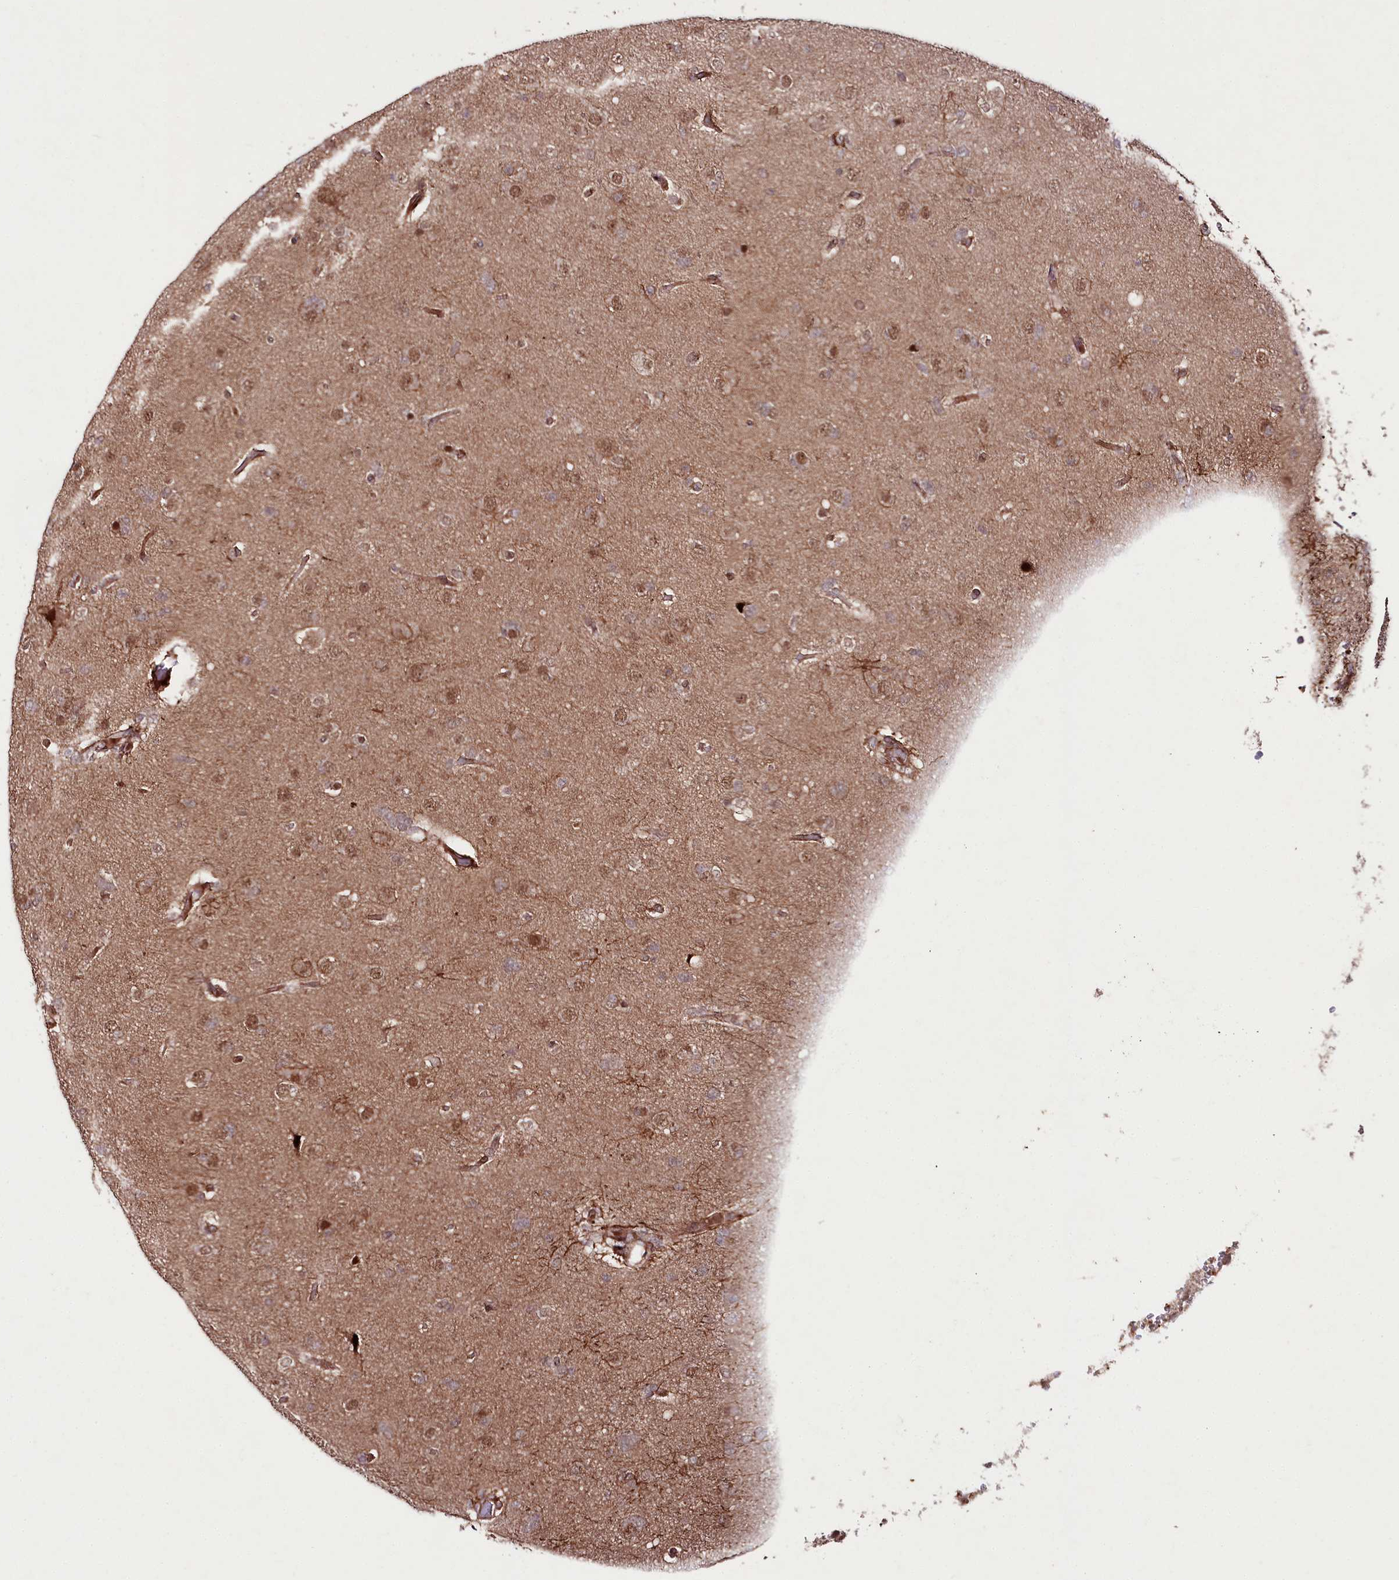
{"staining": {"intensity": "moderate", "quantity": "25%-75%", "location": "cytoplasmic/membranous,nuclear"}, "tissue": "glioma", "cell_type": "Tumor cells", "image_type": "cancer", "snomed": [{"axis": "morphology", "description": "Glioma, malignant, High grade"}, {"axis": "topography", "description": "Brain"}], "caption": "Glioma stained with IHC reveals moderate cytoplasmic/membranous and nuclear positivity in approximately 25%-75% of tumor cells.", "gene": "PHLDB1", "patient": {"sex": "male", "age": 61}}